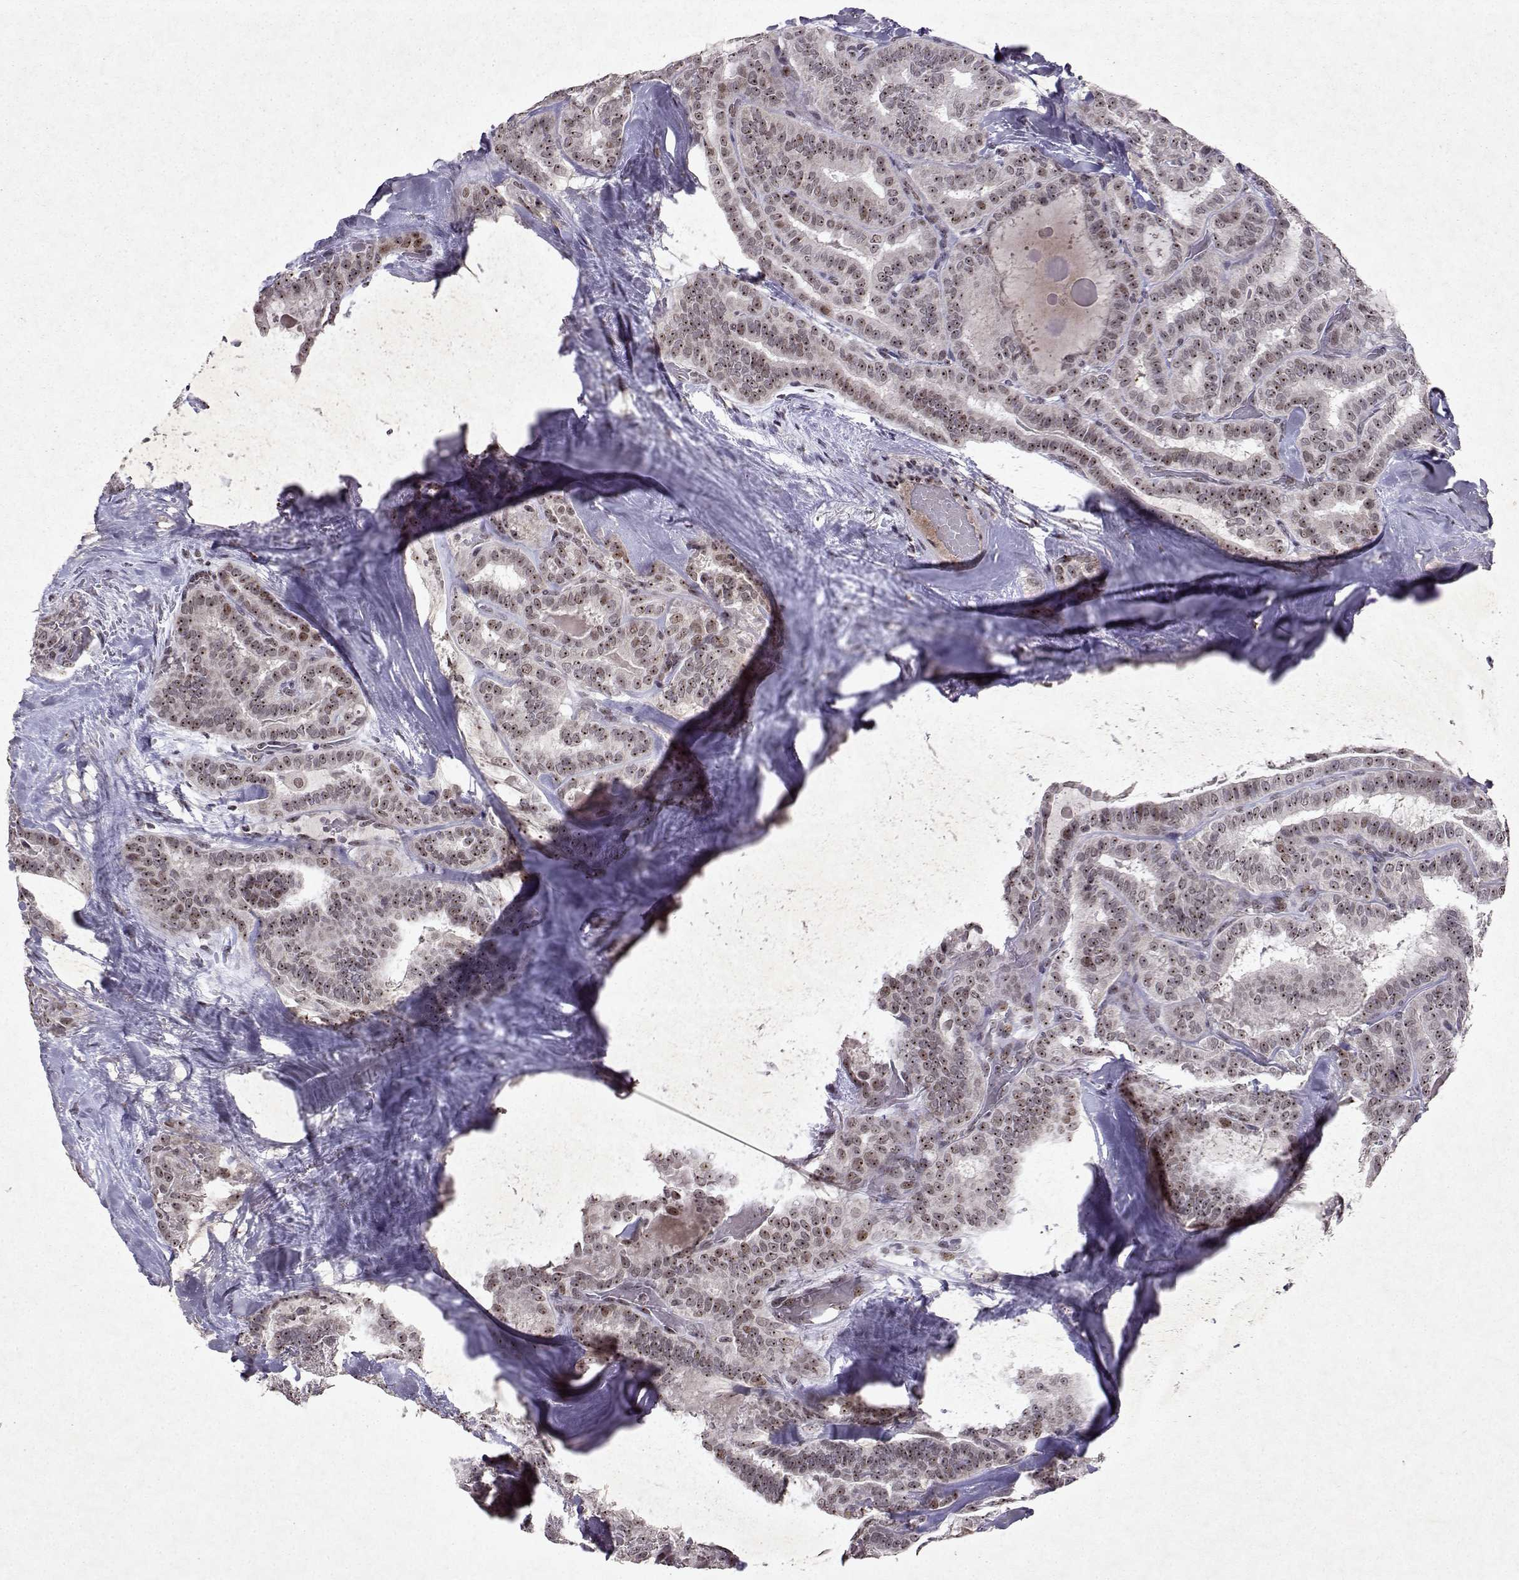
{"staining": {"intensity": "moderate", "quantity": ">75%", "location": "nuclear"}, "tissue": "thyroid cancer", "cell_type": "Tumor cells", "image_type": "cancer", "snomed": [{"axis": "morphology", "description": "Papillary adenocarcinoma, NOS"}, {"axis": "topography", "description": "Thyroid gland"}], "caption": "Immunohistochemistry (DAB) staining of thyroid cancer shows moderate nuclear protein staining in approximately >75% of tumor cells. The protein is shown in brown color, while the nuclei are stained blue.", "gene": "DDX56", "patient": {"sex": "female", "age": 39}}